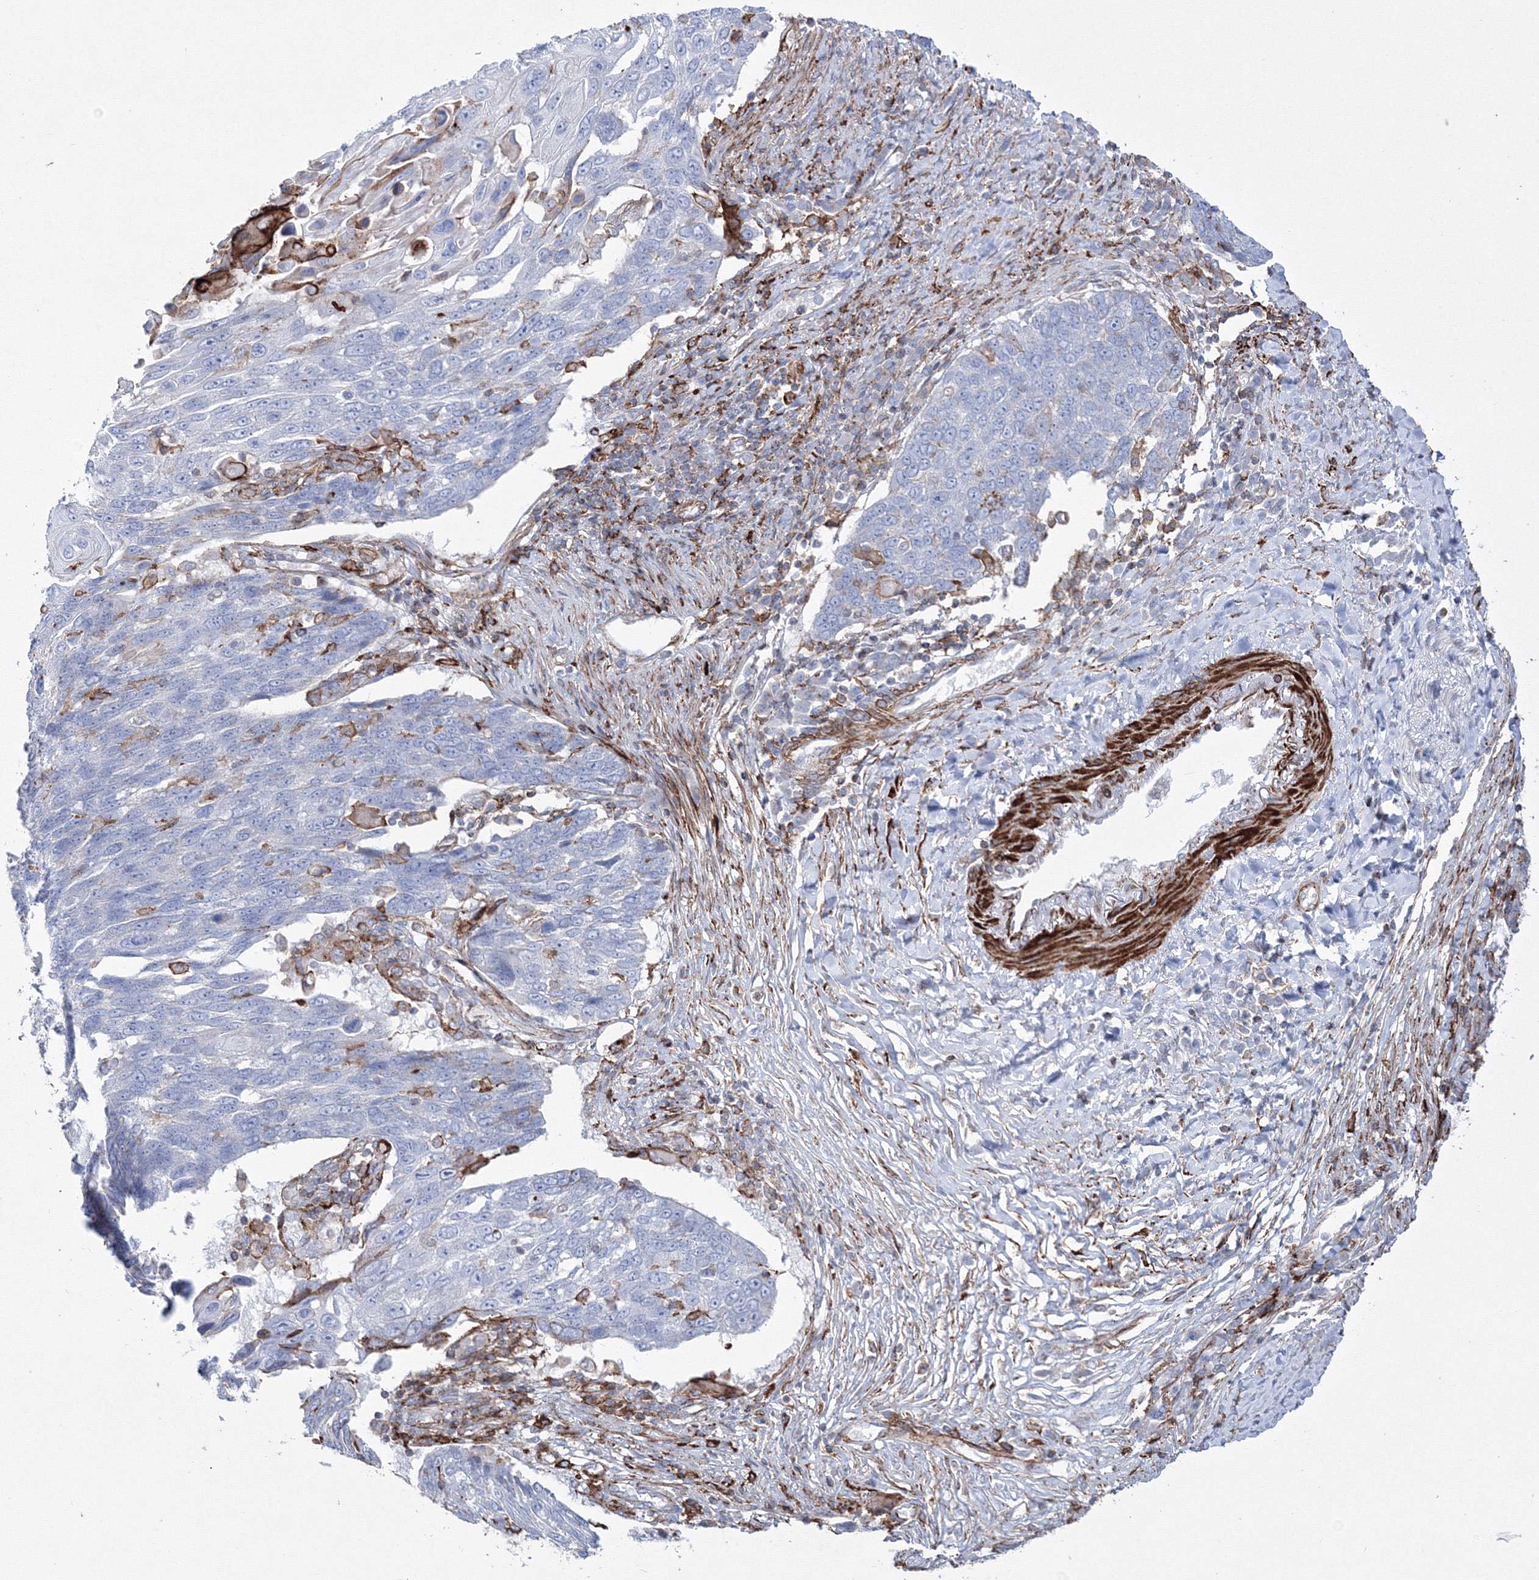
{"staining": {"intensity": "negative", "quantity": "none", "location": "none"}, "tissue": "lung cancer", "cell_type": "Tumor cells", "image_type": "cancer", "snomed": [{"axis": "morphology", "description": "Squamous cell carcinoma, NOS"}, {"axis": "topography", "description": "Lung"}], "caption": "Immunohistochemistry image of human lung cancer (squamous cell carcinoma) stained for a protein (brown), which shows no expression in tumor cells.", "gene": "GPR82", "patient": {"sex": "male", "age": 66}}